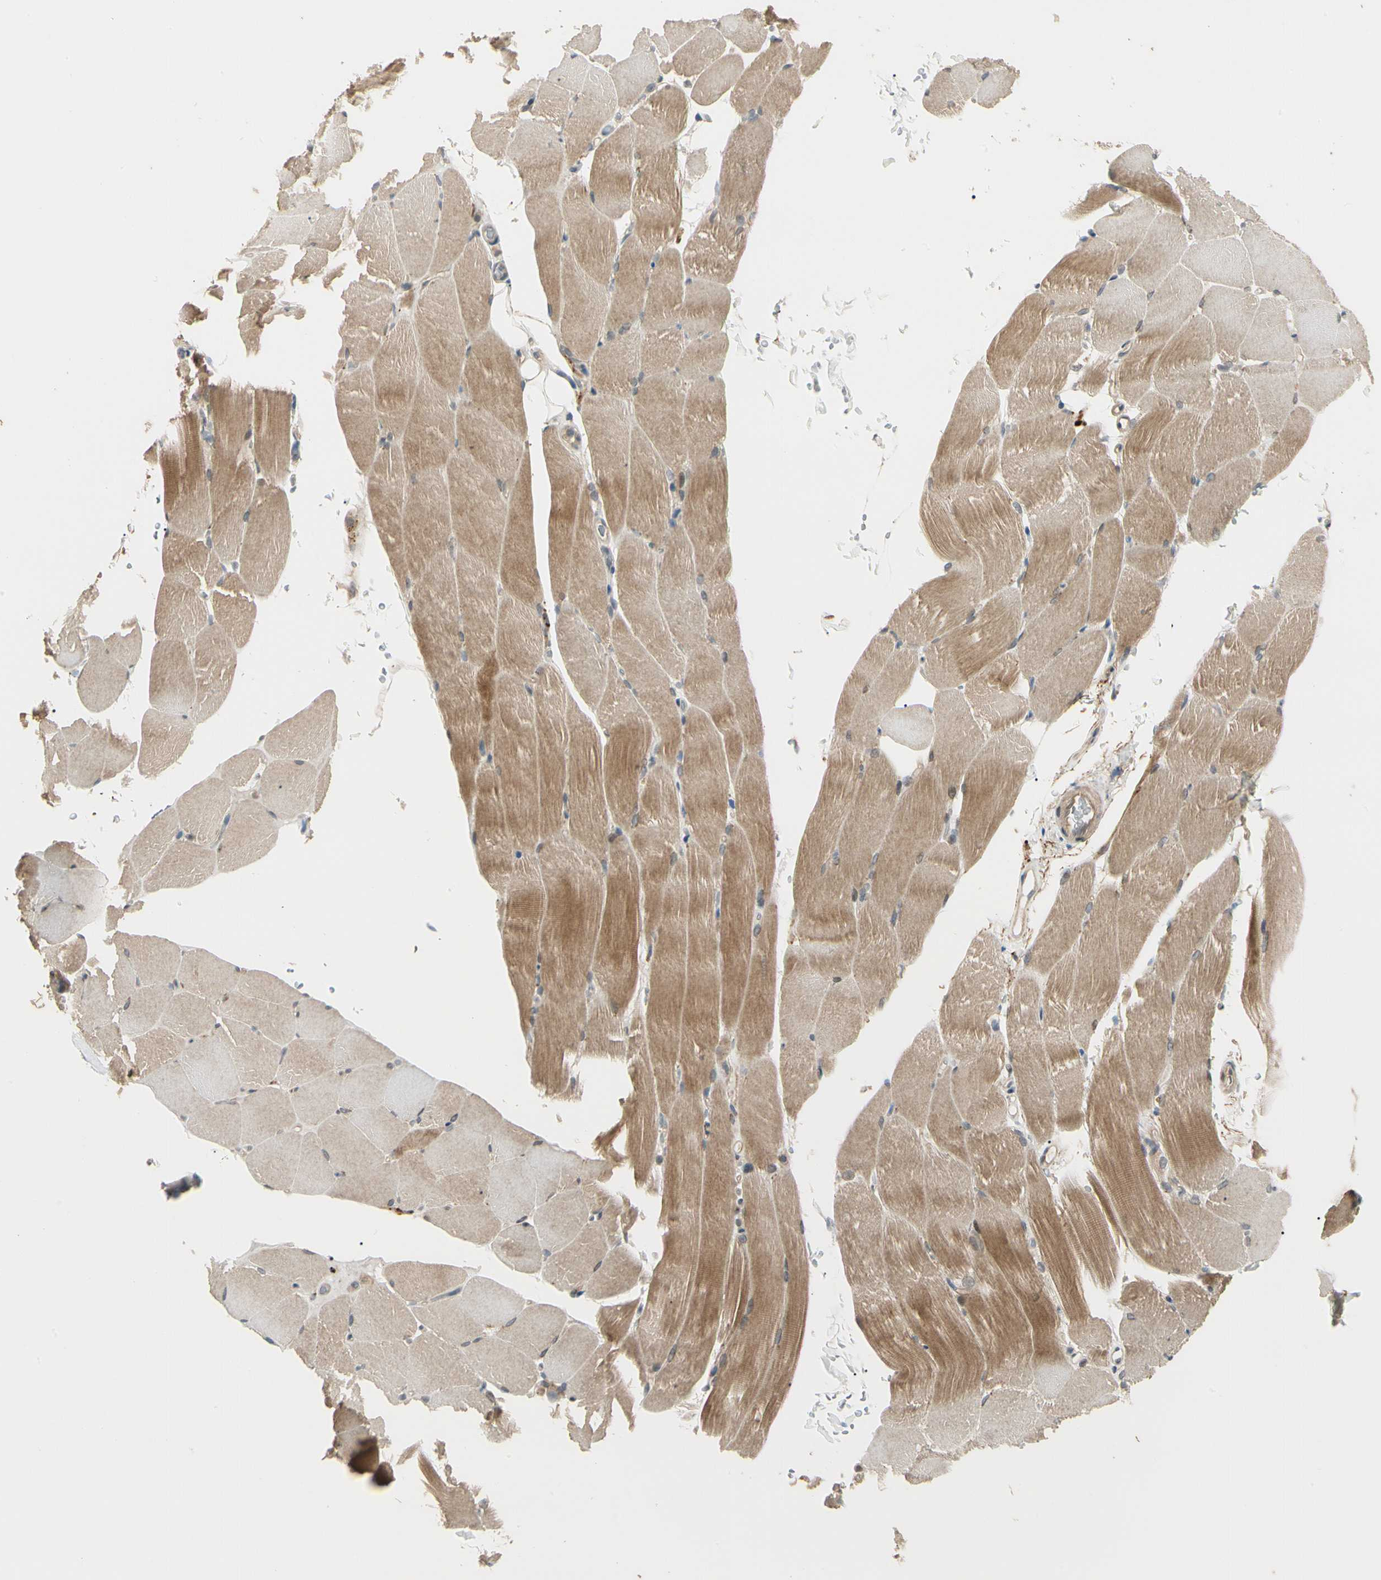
{"staining": {"intensity": "moderate", "quantity": ">75%", "location": "cytoplasmic/membranous"}, "tissue": "skeletal muscle", "cell_type": "Myocytes", "image_type": "normal", "snomed": [{"axis": "morphology", "description": "Normal tissue, NOS"}, {"axis": "topography", "description": "Skeletal muscle"}, {"axis": "topography", "description": "Parathyroid gland"}], "caption": "Moderate cytoplasmic/membranous staining for a protein is seen in approximately >75% of myocytes of benign skeletal muscle using immunohistochemistry (IHC).", "gene": "F2R", "patient": {"sex": "female", "age": 37}}